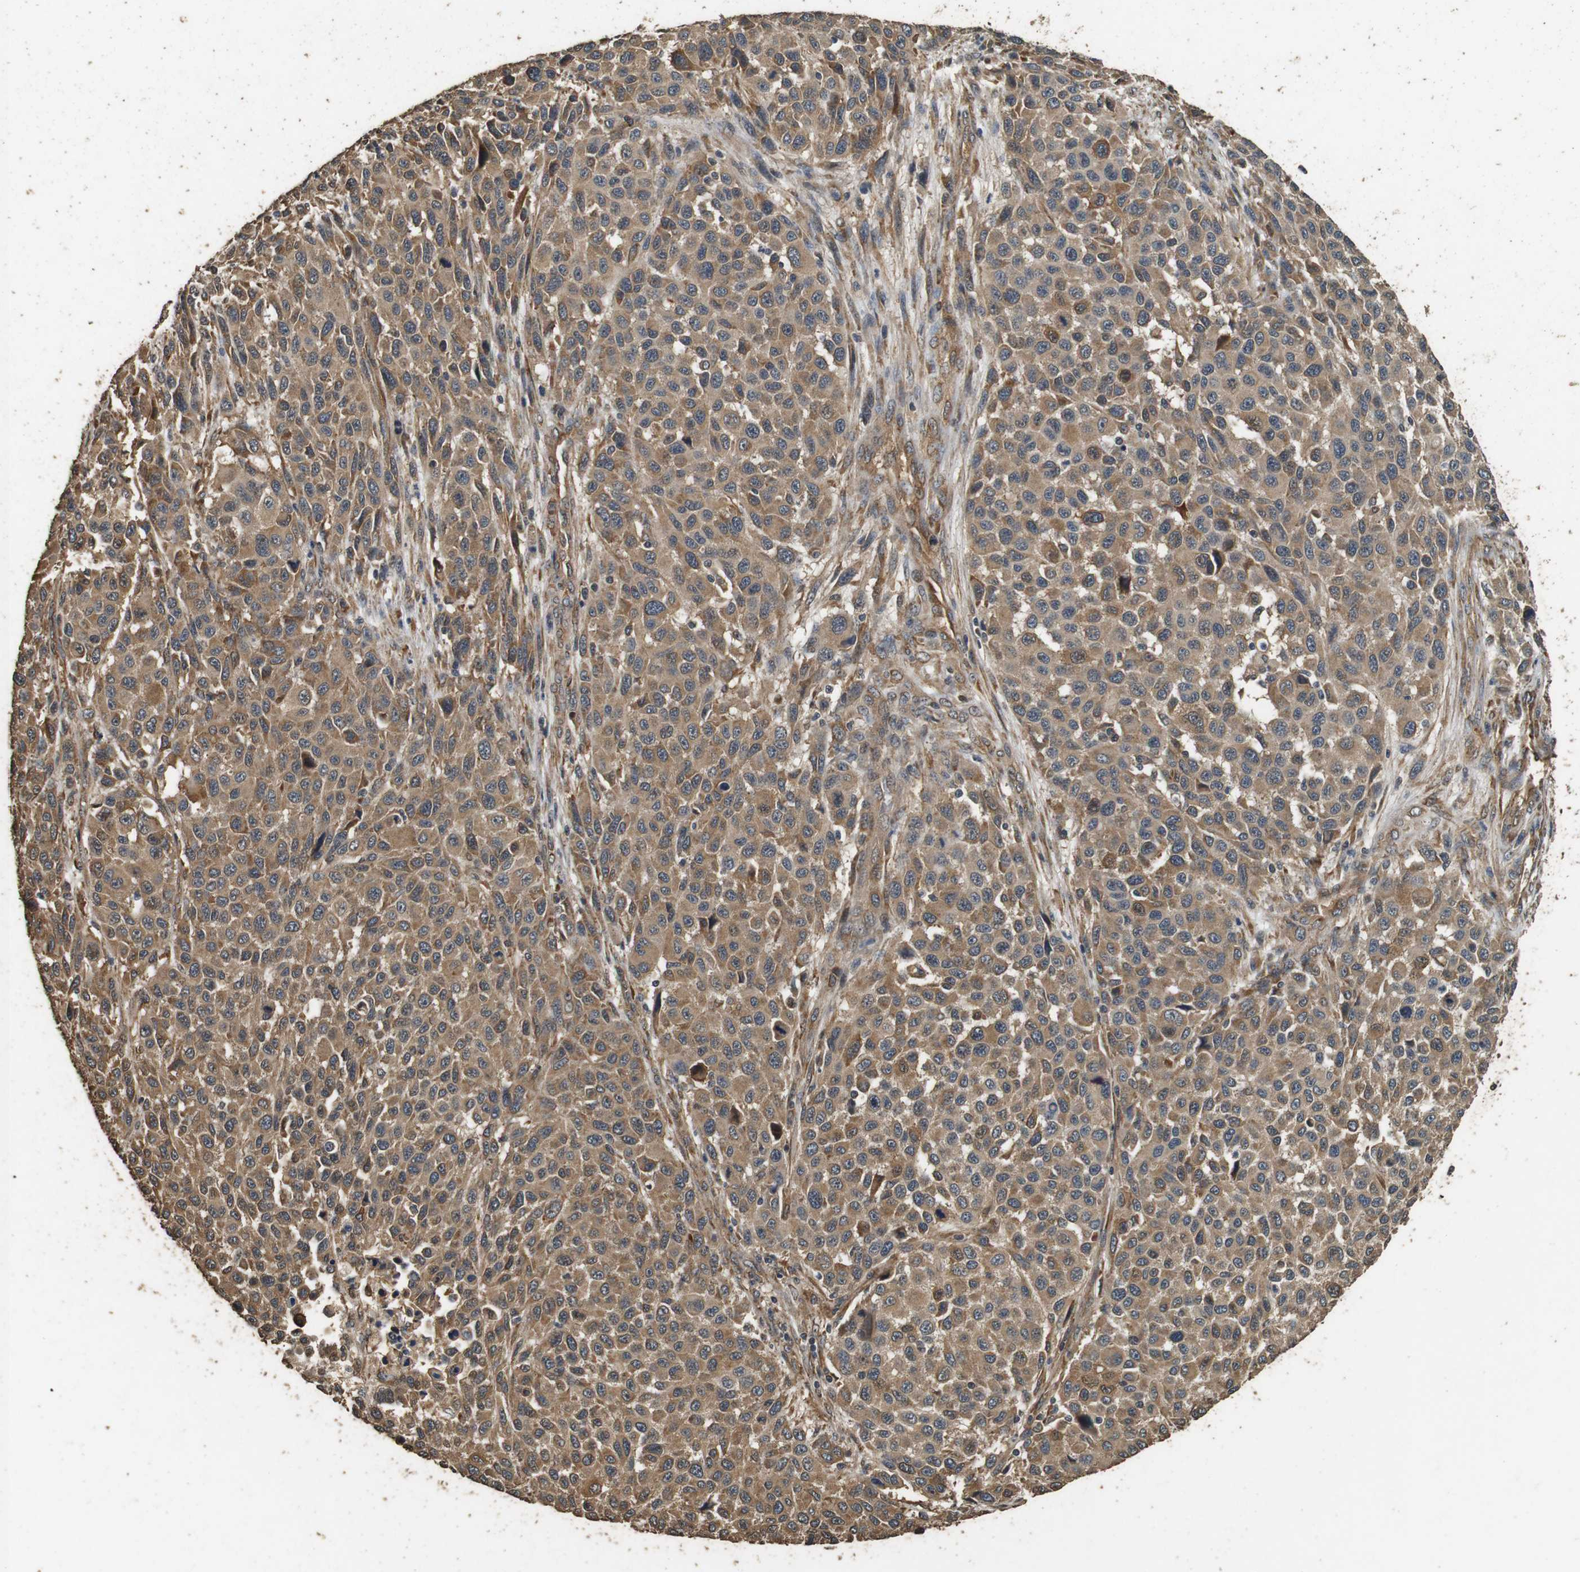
{"staining": {"intensity": "moderate", "quantity": ">75%", "location": "cytoplasmic/membranous"}, "tissue": "melanoma", "cell_type": "Tumor cells", "image_type": "cancer", "snomed": [{"axis": "morphology", "description": "Malignant melanoma, Metastatic site"}, {"axis": "topography", "description": "Lymph node"}], "caption": "High-magnification brightfield microscopy of malignant melanoma (metastatic site) stained with DAB (brown) and counterstained with hematoxylin (blue). tumor cells exhibit moderate cytoplasmic/membranous expression is present in approximately>75% of cells. (IHC, brightfield microscopy, high magnification).", "gene": "CNPY4", "patient": {"sex": "male", "age": 61}}